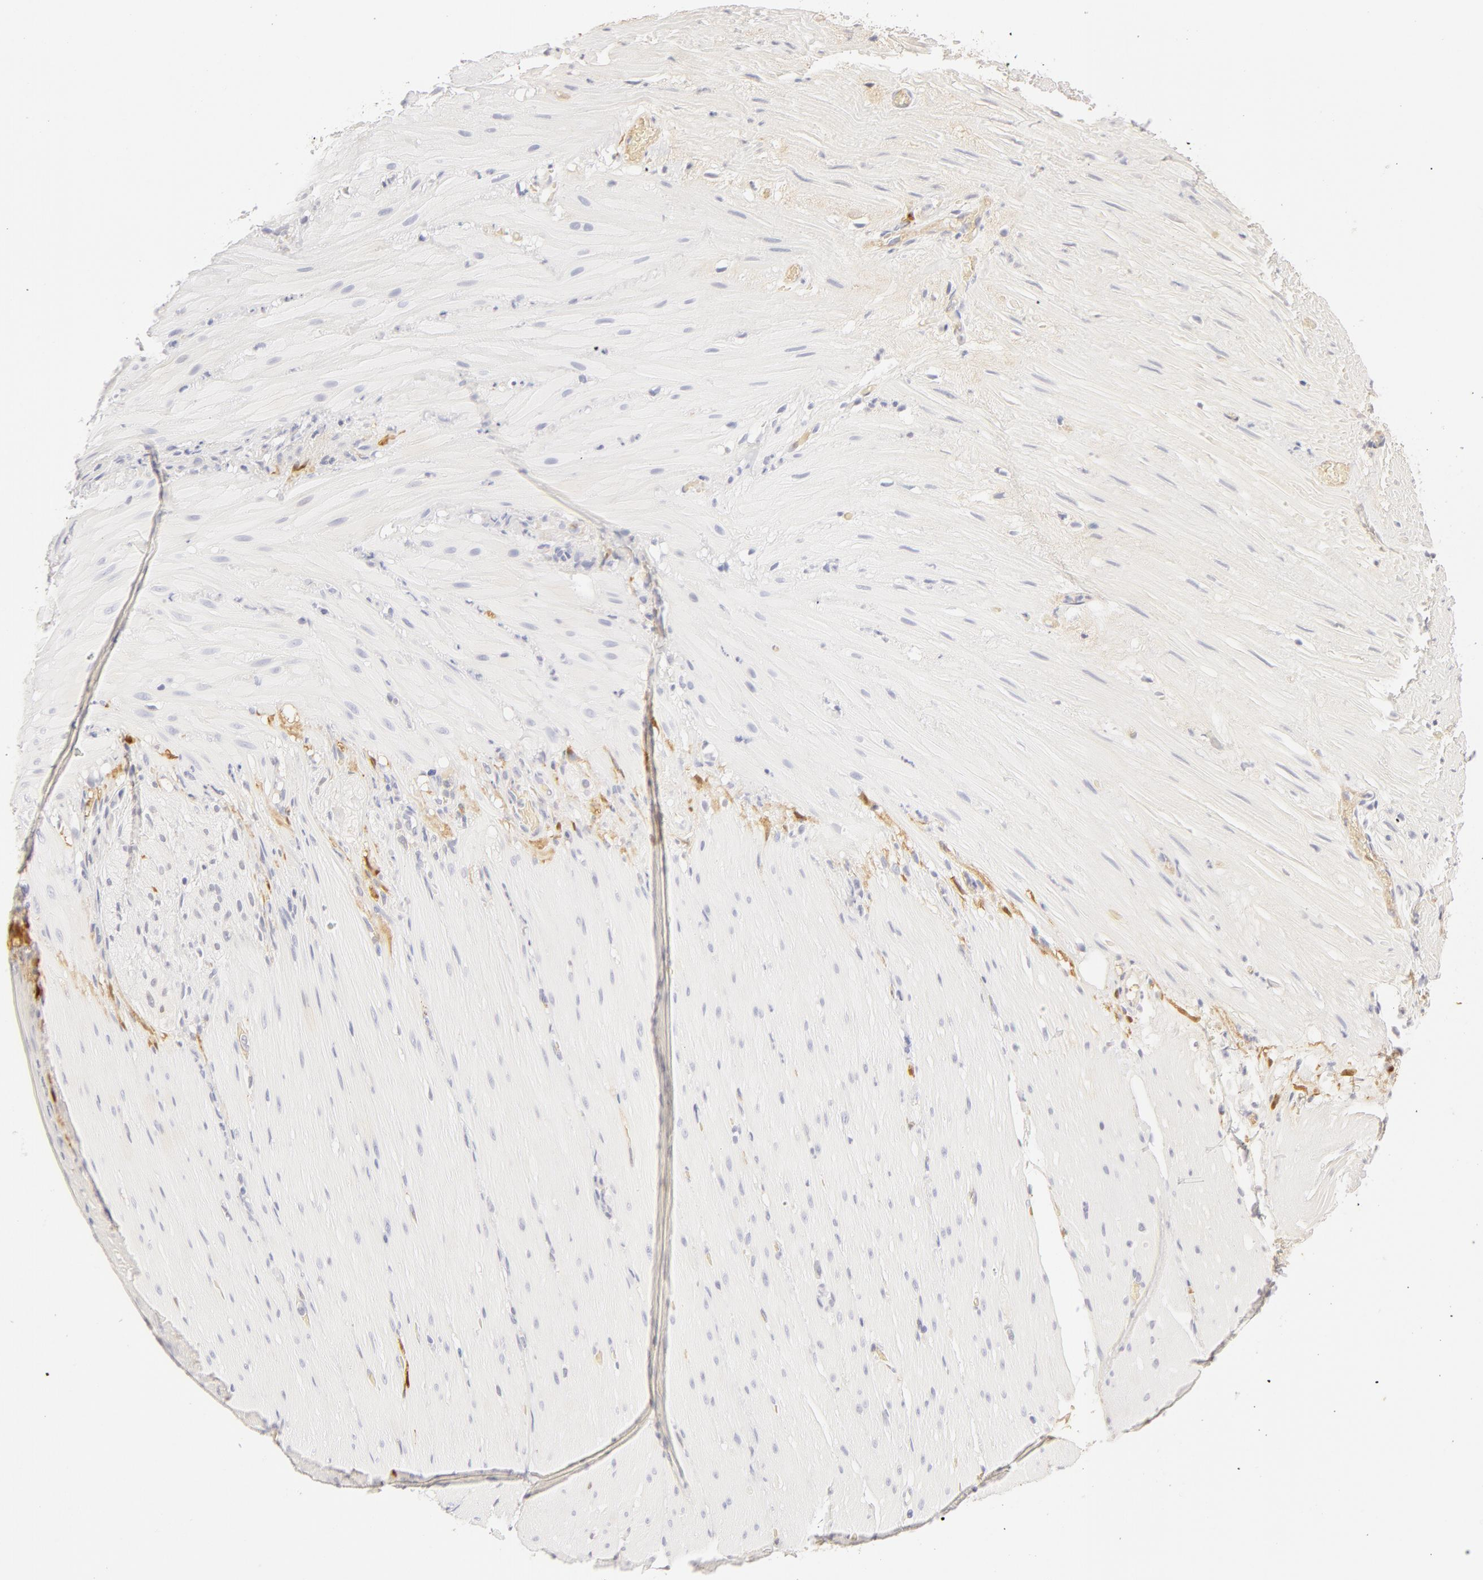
{"staining": {"intensity": "negative", "quantity": "none", "location": "none"}, "tissue": "smooth muscle", "cell_type": "Smooth muscle cells", "image_type": "normal", "snomed": [{"axis": "morphology", "description": "Normal tissue, NOS"}, {"axis": "topography", "description": "Duodenum"}], "caption": "Smooth muscle cells are negative for brown protein staining in unremarkable smooth muscle. (DAB (3,3'-diaminobenzidine) immunohistochemistry, high magnification).", "gene": "CA2", "patient": {"sex": "male", "age": 63}}